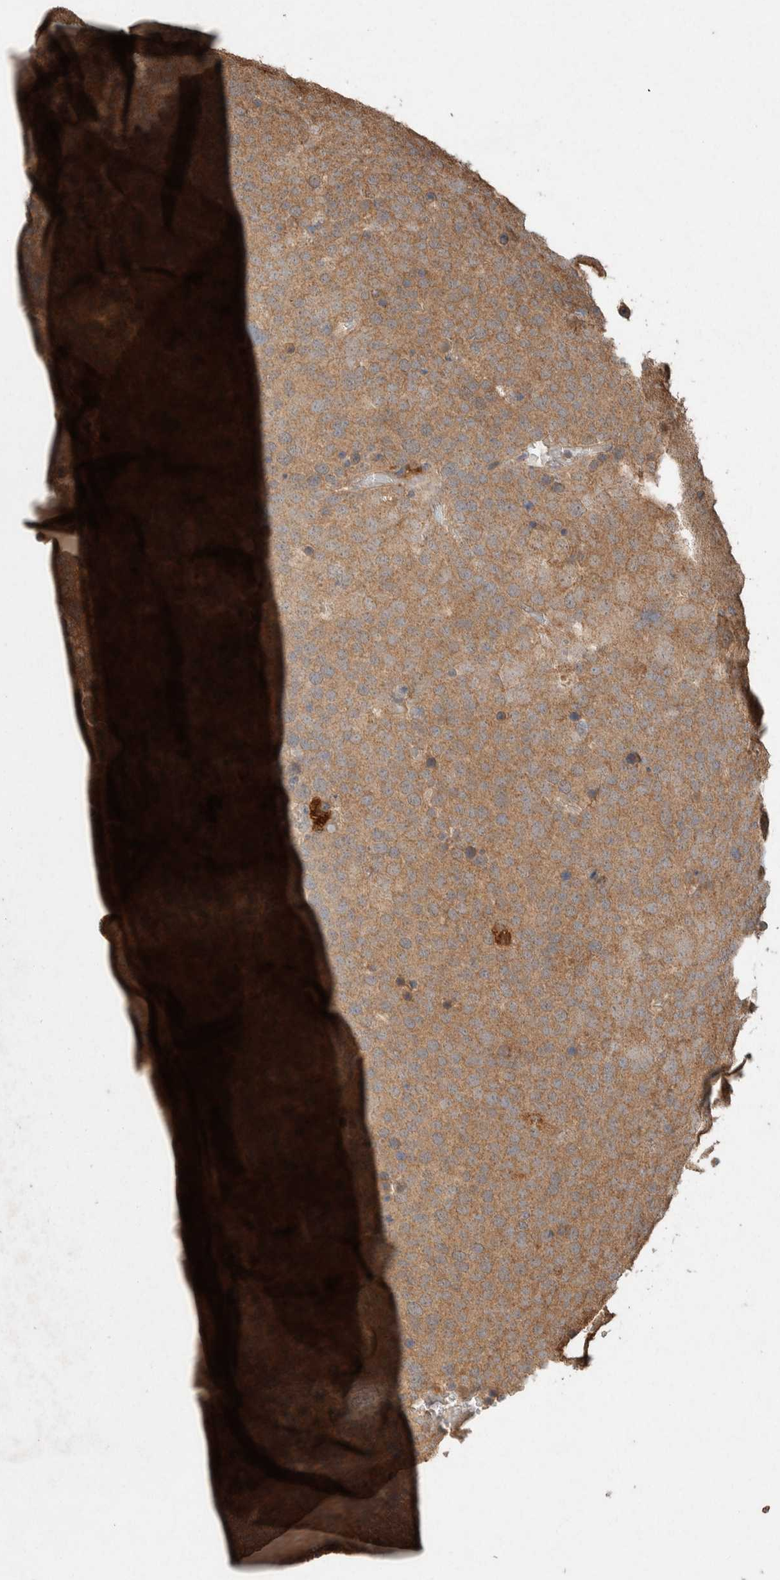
{"staining": {"intensity": "moderate", "quantity": ">75%", "location": "cytoplasmic/membranous"}, "tissue": "testis cancer", "cell_type": "Tumor cells", "image_type": "cancer", "snomed": [{"axis": "morphology", "description": "Seminoma, NOS"}, {"axis": "topography", "description": "Testis"}], "caption": "Testis seminoma stained for a protein (brown) displays moderate cytoplasmic/membranous positive positivity in about >75% of tumor cells.", "gene": "KCNJ5", "patient": {"sex": "male", "age": 71}}